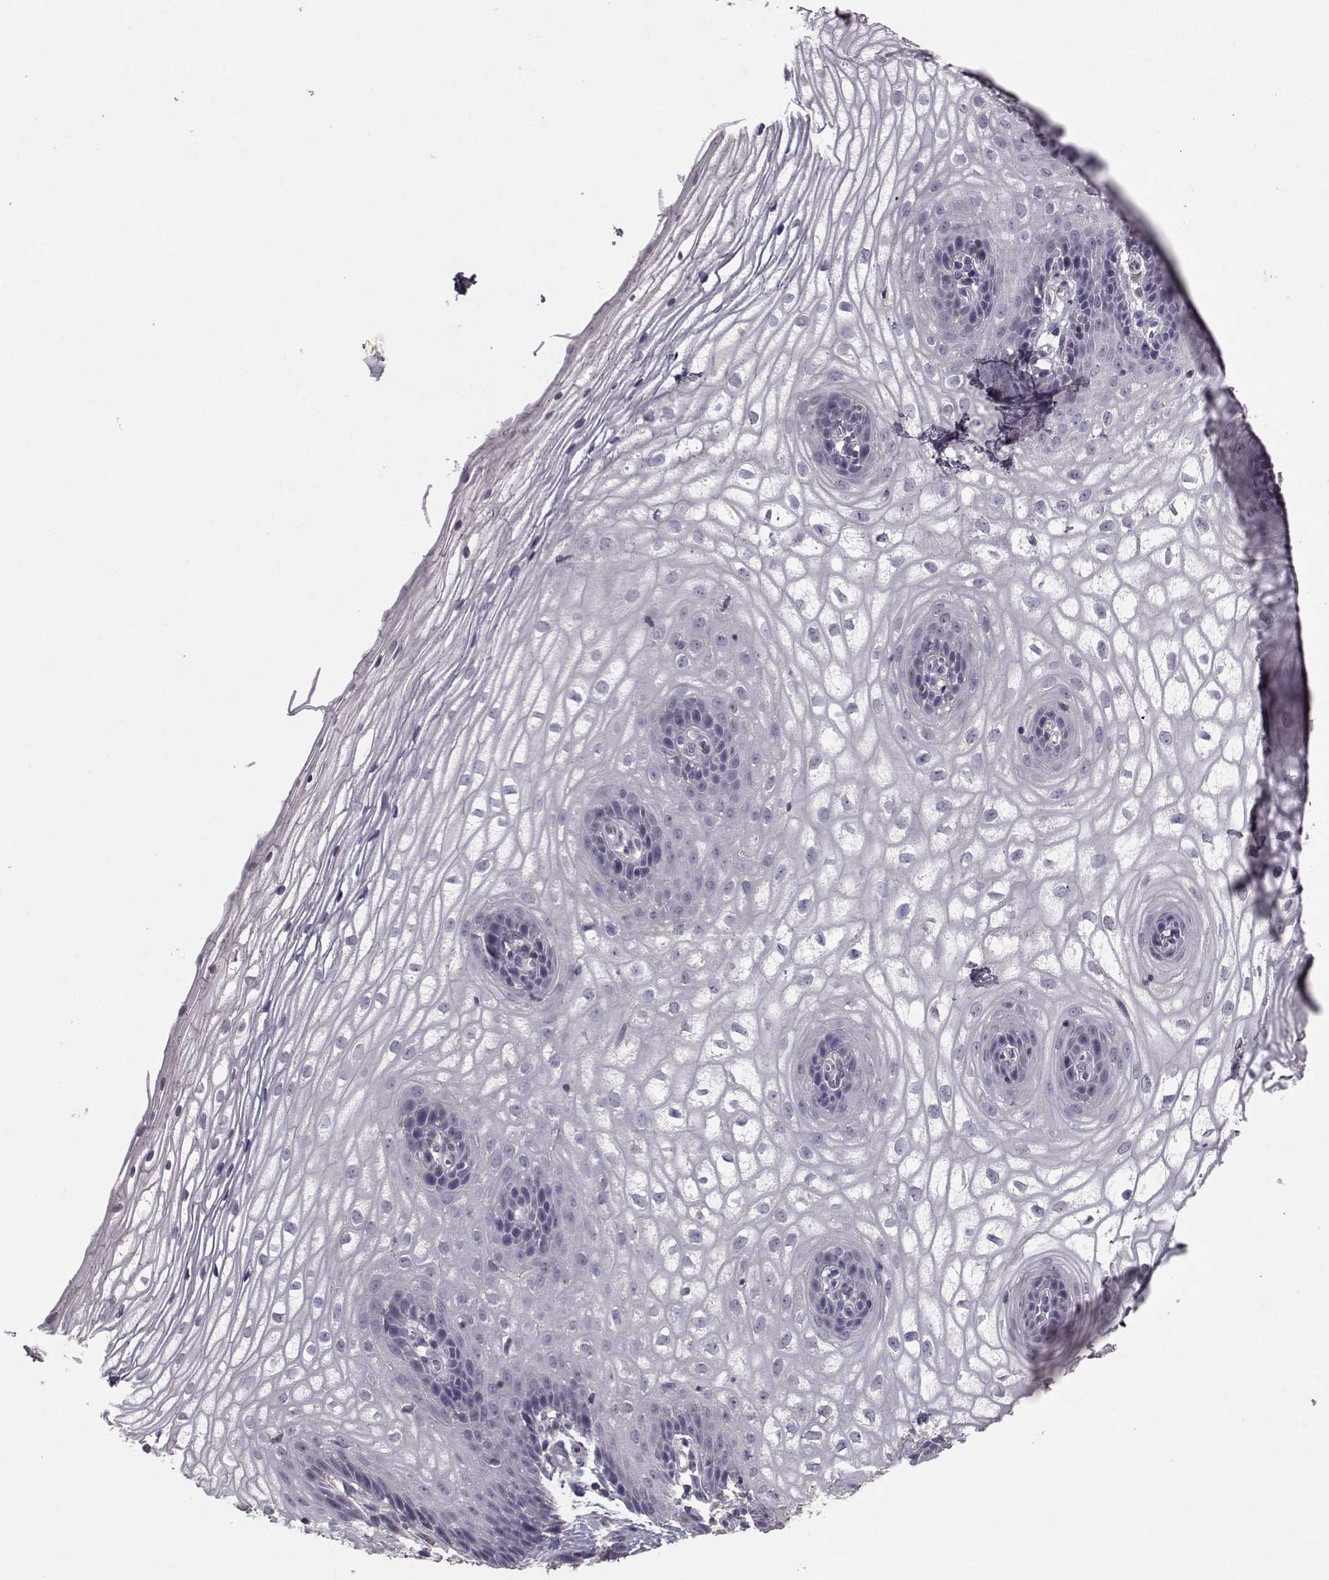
{"staining": {"intensity": "negative", "quantity": "none", "location": "none"}, "tissue": "vagina", "cell_type": "Squamous epithelial cells", "image_type": "normal", "snomed": [{"axis": "morphology", "description": "Normal tissue, NOS"}, {"axis": "topography", "description": "Vagina"}], "caption": "Image shows no significant protein expression in squamous epithelial cells of normal vagina. (Brightfield microscopy of DAB (3,3'-diaminobenzidine) immunohistochemistry (IHC) at high magnification).", "gene": "PMCH", "patient": {"sex": "female", "age": 34}}